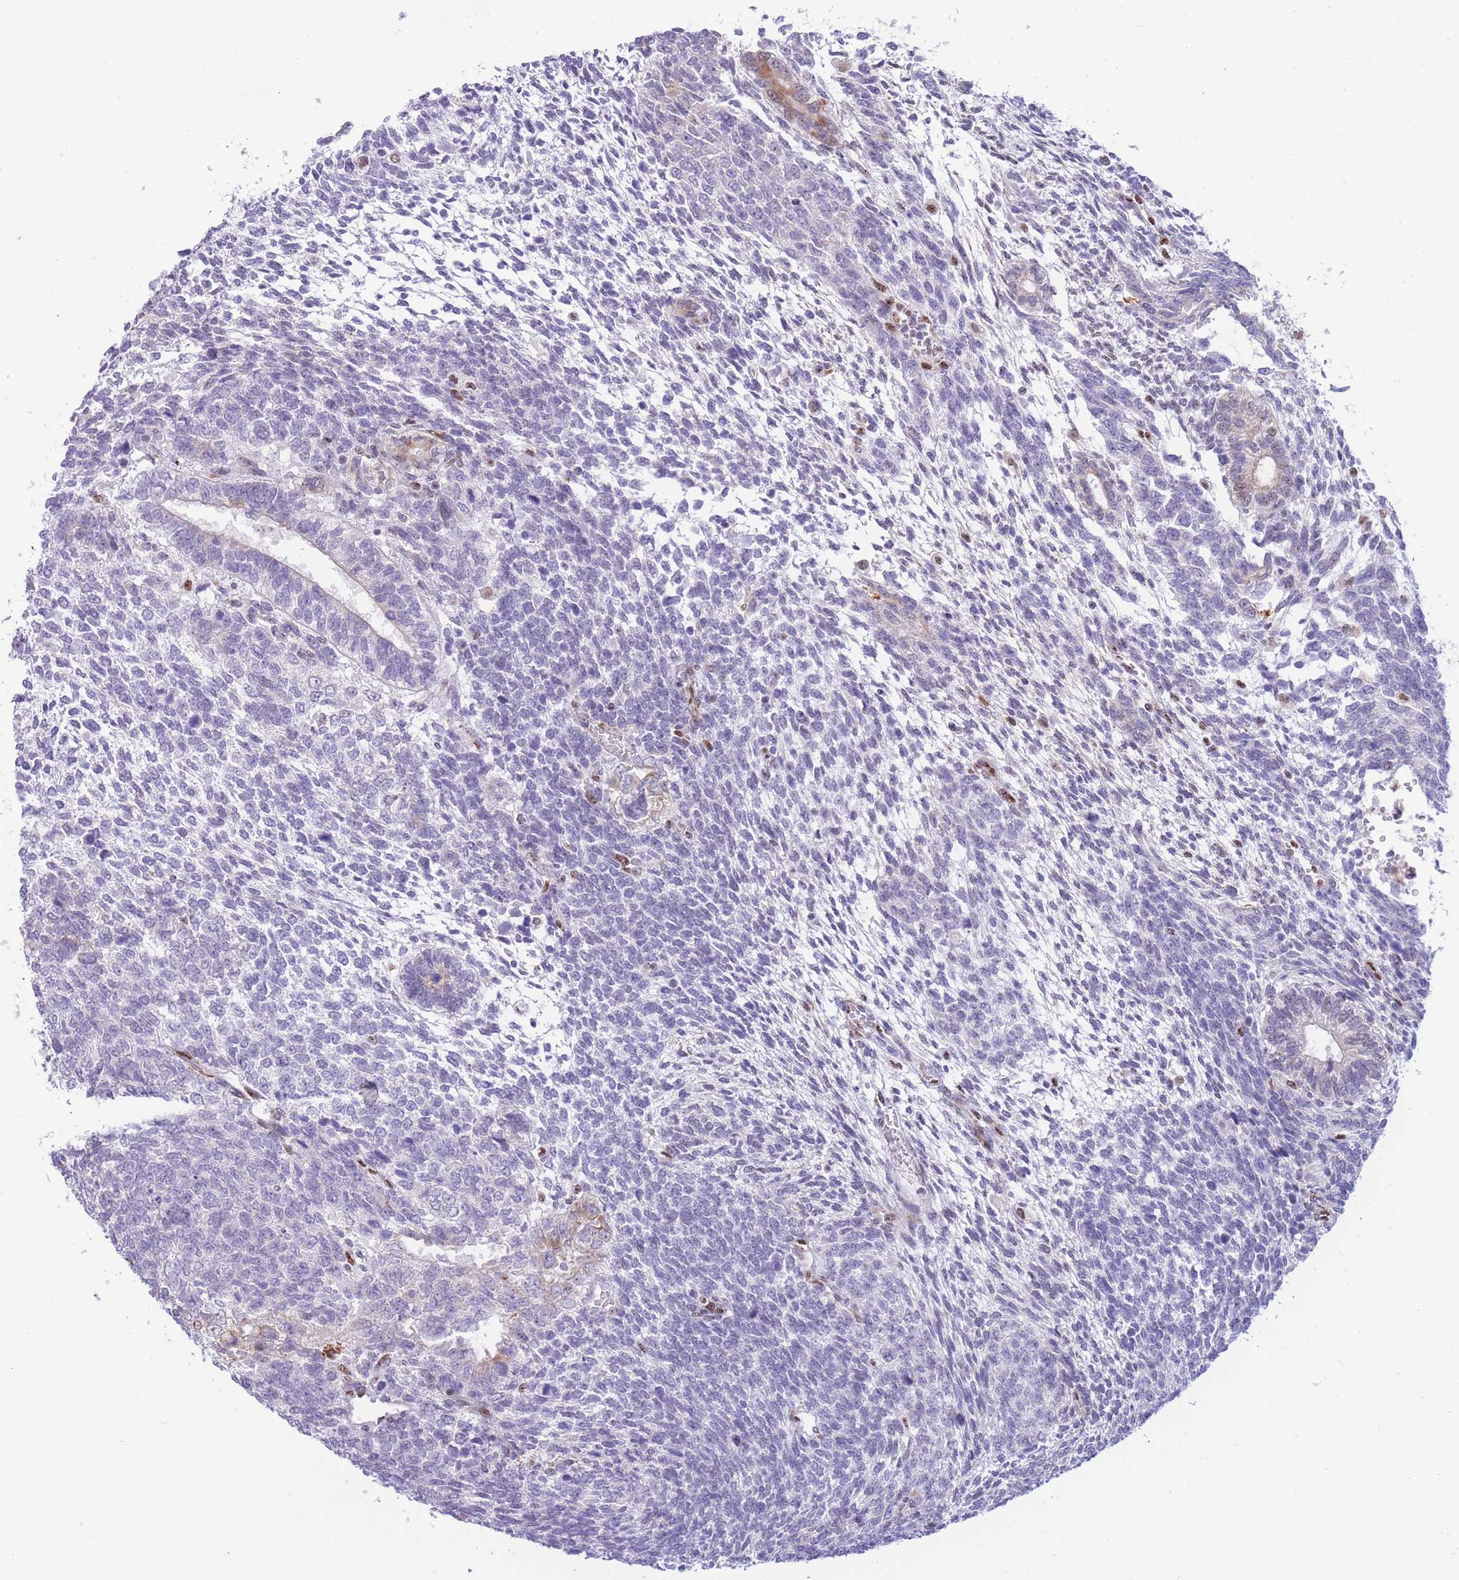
{"staining": {"intensity": "negative", "quantity": "none", "location": "none"}, "tissue": "testis cancer", "cell_type": "Tumor cells", "image_type": "cancer", "snomed": [{"axis": "morphology", "description": "Carcinoma, Embryonal, NOS"}, {"axis": "topography", "description": "Testis"}], "caption": "Protein analysis of testis cancer (embryonal carcinoma) displays no significant staining in tumor cells.", "gene": "FAM153A", "patient": {"sex": "male", "age": 23}}